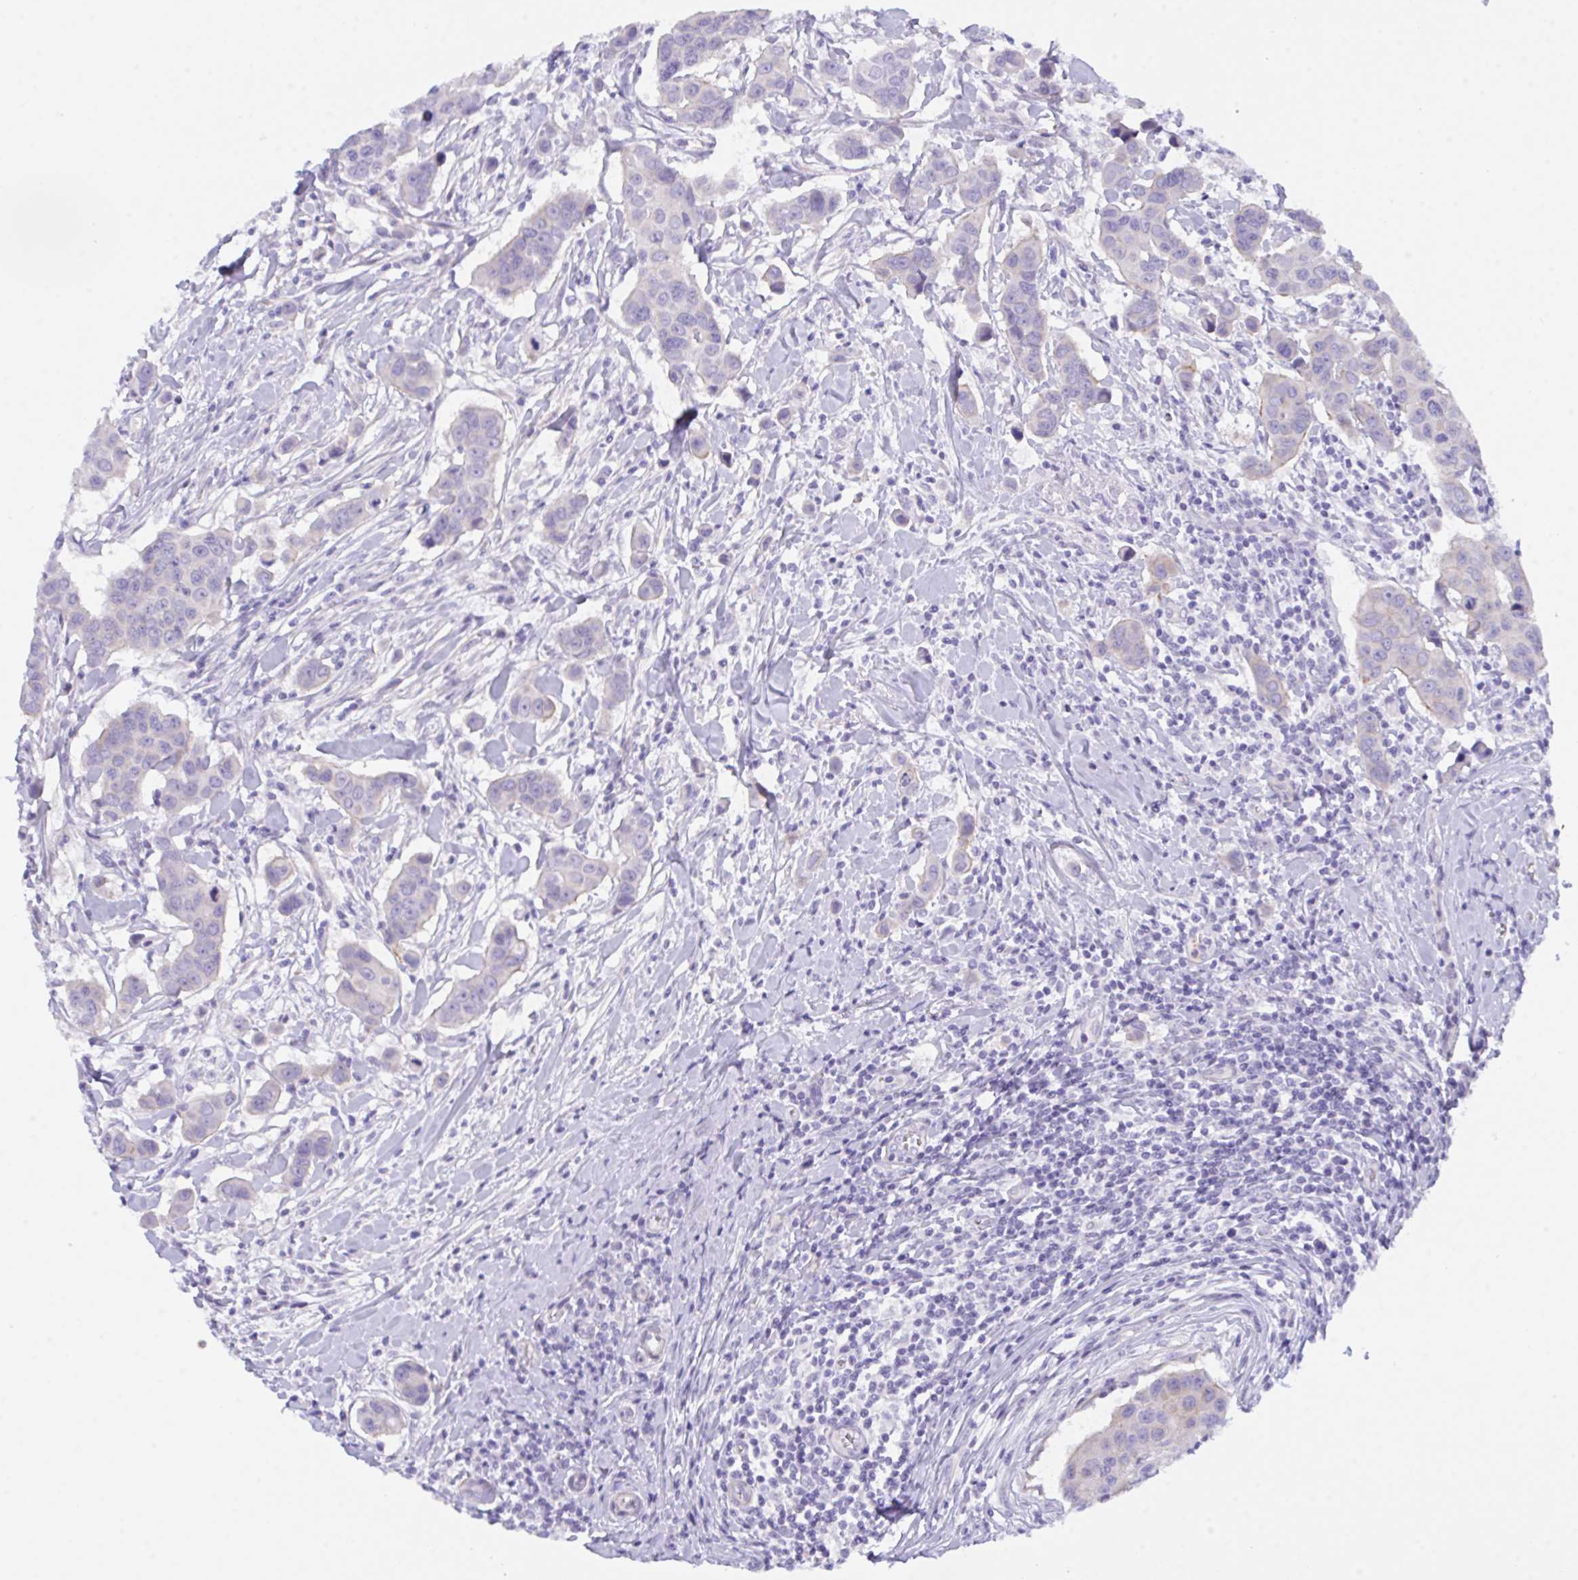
{"staining": {"intensity": "weak", "quantity": "25%-75%", "location": "cytoplasmic/membranous"}, "tissue": "breast cancer", "cell_type": "Tumor cells", "image_type": "cancer", "snomed": [{"axis": "morphology", "description": "Duct carcinoma"}, {"axis": "topography", "description": "Breast"}], "caption": "Protein staining exhibits weak cytoplasmic/membranous expression in about 25%-75% of tumor cells in breast cancer (infiltrating ductal carcinoma).", "gene": "CEP170B", "patient": {"sex": "female", "age": 24}}